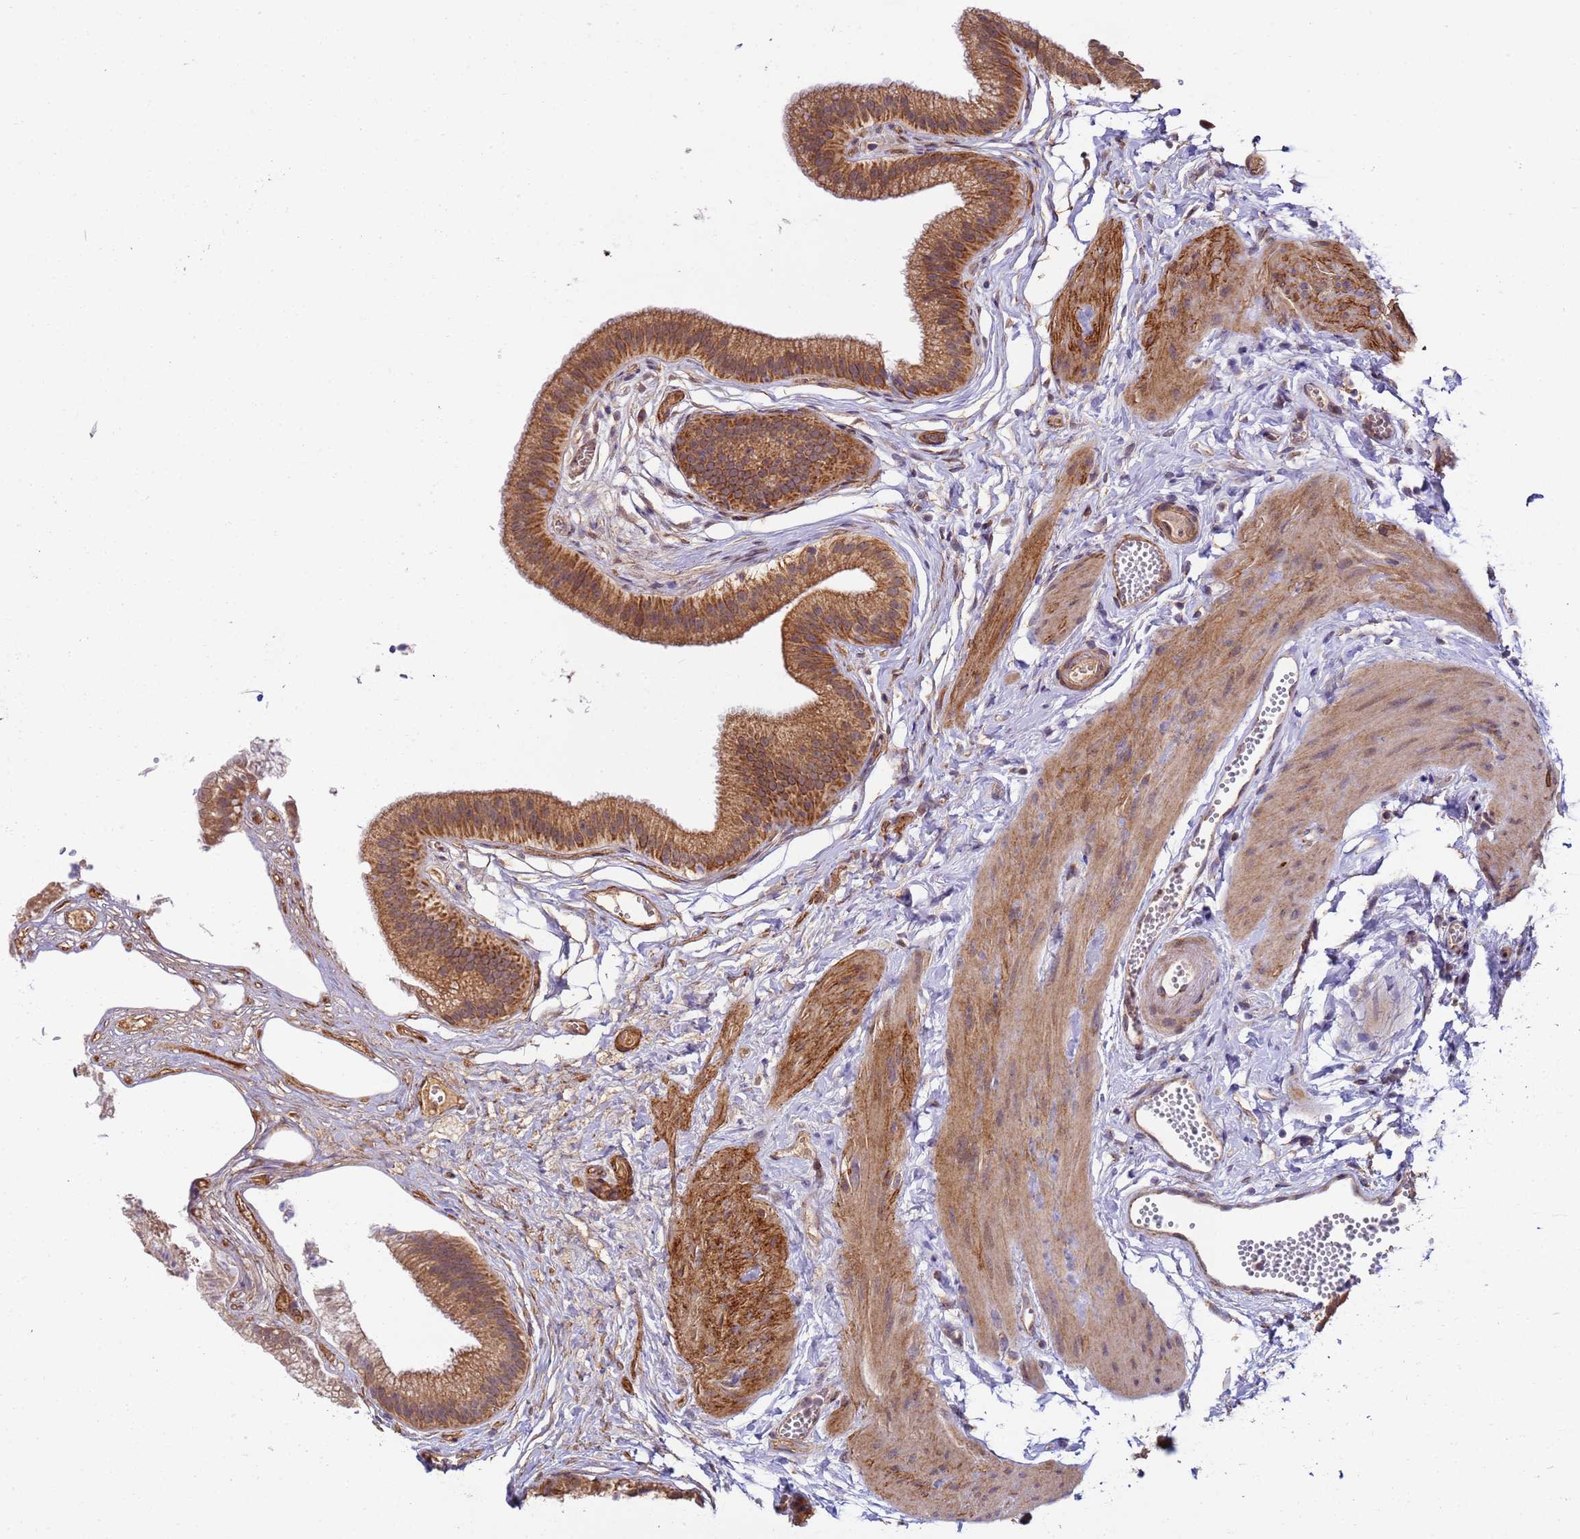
{"staining": {"intensity": "moderate", "quantity": ">75%", "location": "cytoplasmic/membranous,nuclear"}, "tissue": "gallbladder", "cell_type": "Glandular cells", "image_type": "normal", "snomed": [{"axis": "morphology", "description": "Normal tissue, NOS"}, {"axis": "topography", "description": "Gallbladder"}], "caption": "Immunohistochemistry (IHC) of unremarkable human gallbladder shows medium levels of moderate cytoplasmic/membranous,nuclear staining in about >75% of glandular cells. The staining is performed using DAB (3,3'-diaminobenzidine) brown chromogen to label protein expression. The nuclei are counter-stained blue using hematoxylin.", "gene": "RAPGEF3", "patient": {"sex": "female", "age": 54}}